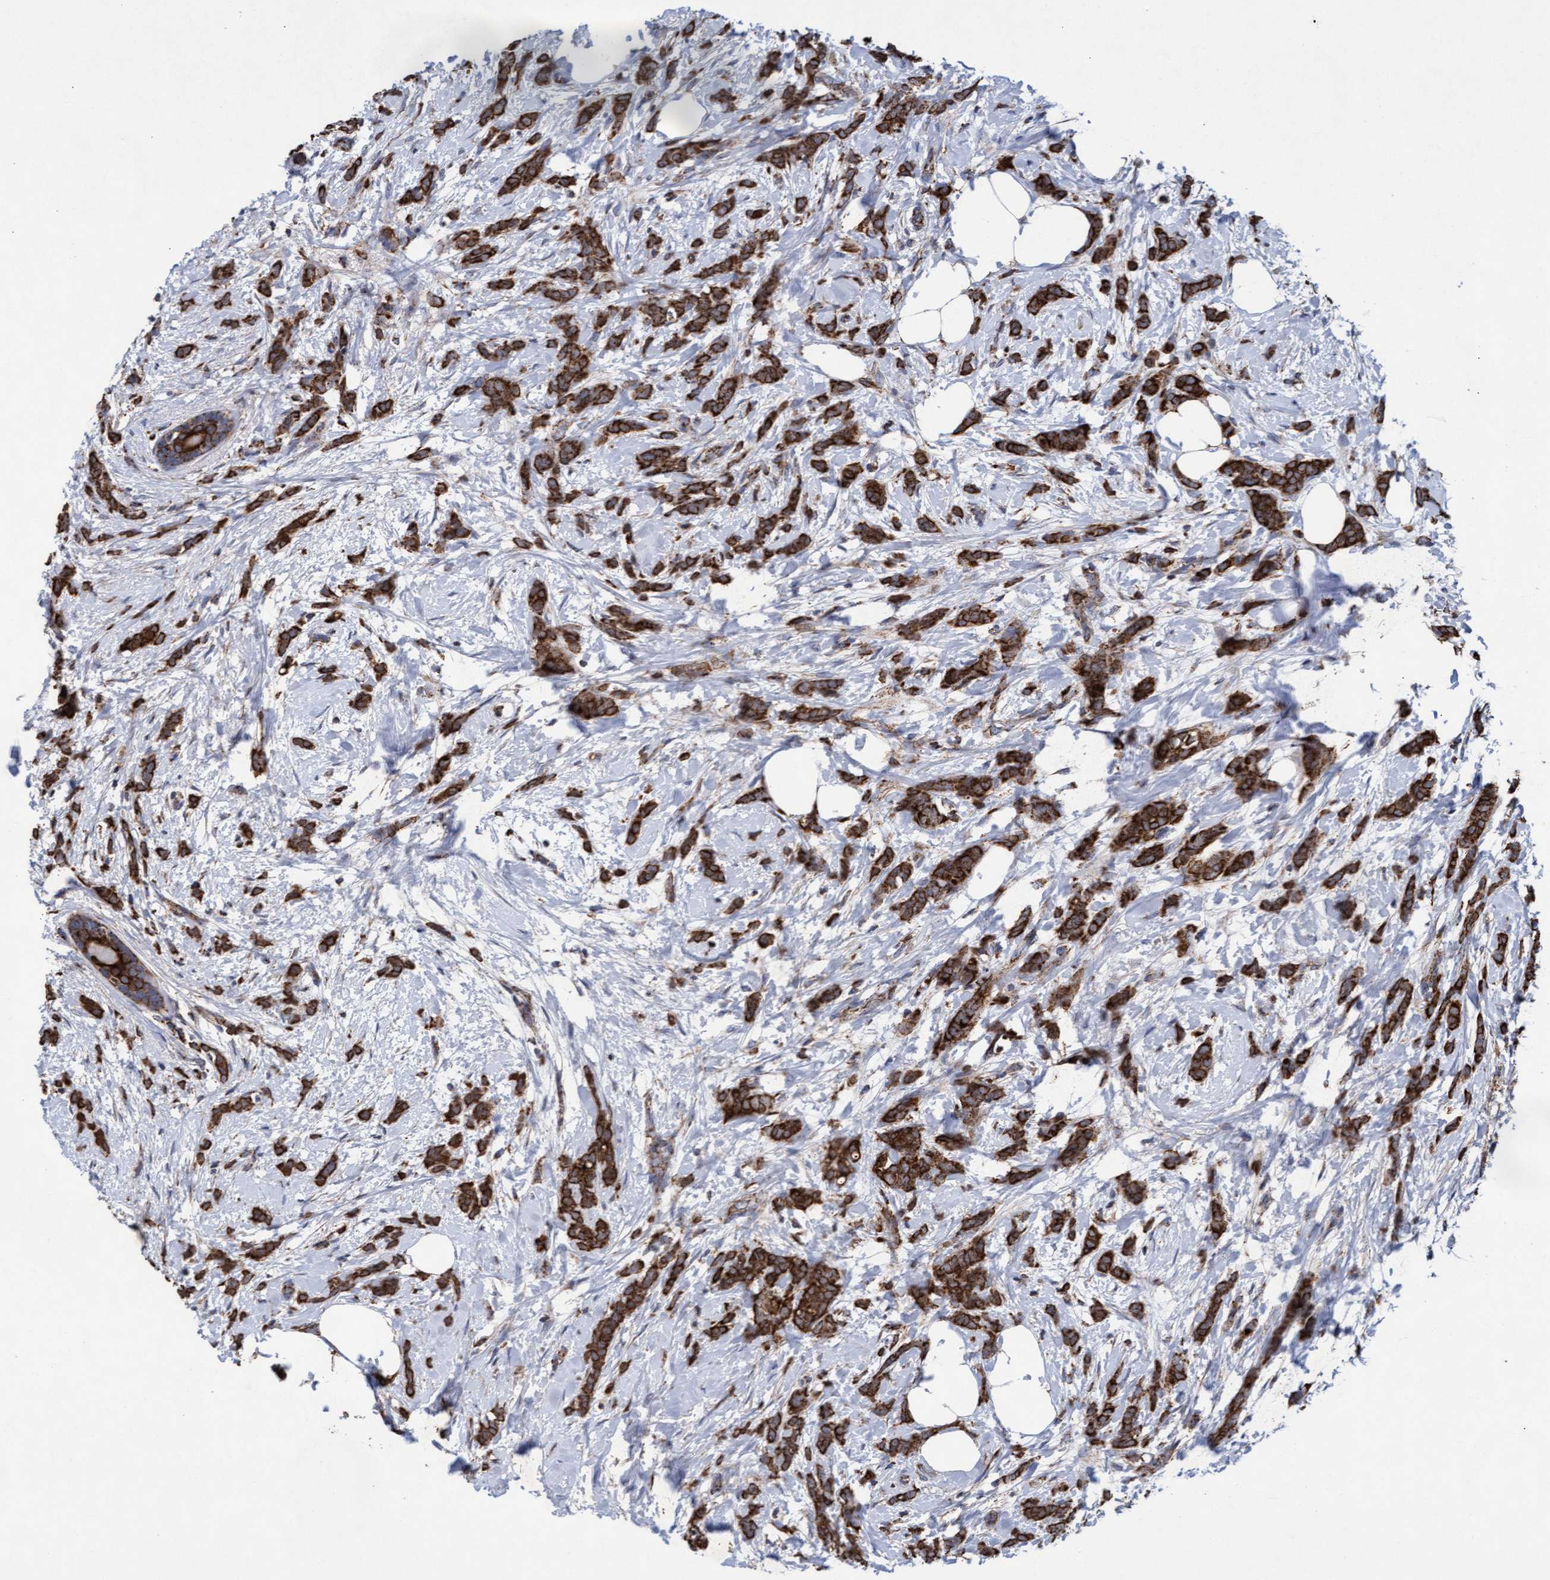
{"staining": {"intensity": "strong", "quantity": ">75%", "location": "cytoplasmic/membranous"}, "tissue": "breast cancer", "cell_type": "Tumor cells", "image_type": "cancer", "snomed": [{"axis": "morphology", "description": "Lobular carcinoma, in situ"}, {"axis": "morphology", "description": "Lobular carcinoma"}, {"axis": "topography", "description": "Breast"}], "caption": "Approximately >75% of tumor cells in lobular carcinoma in situ (breast) exhibit strong cytoplasmic/membranous protein staining as visualized by brown immunohistochemical staining.", "gene": "MRPL38", "patient": {"sex": "female", "age": 41}}